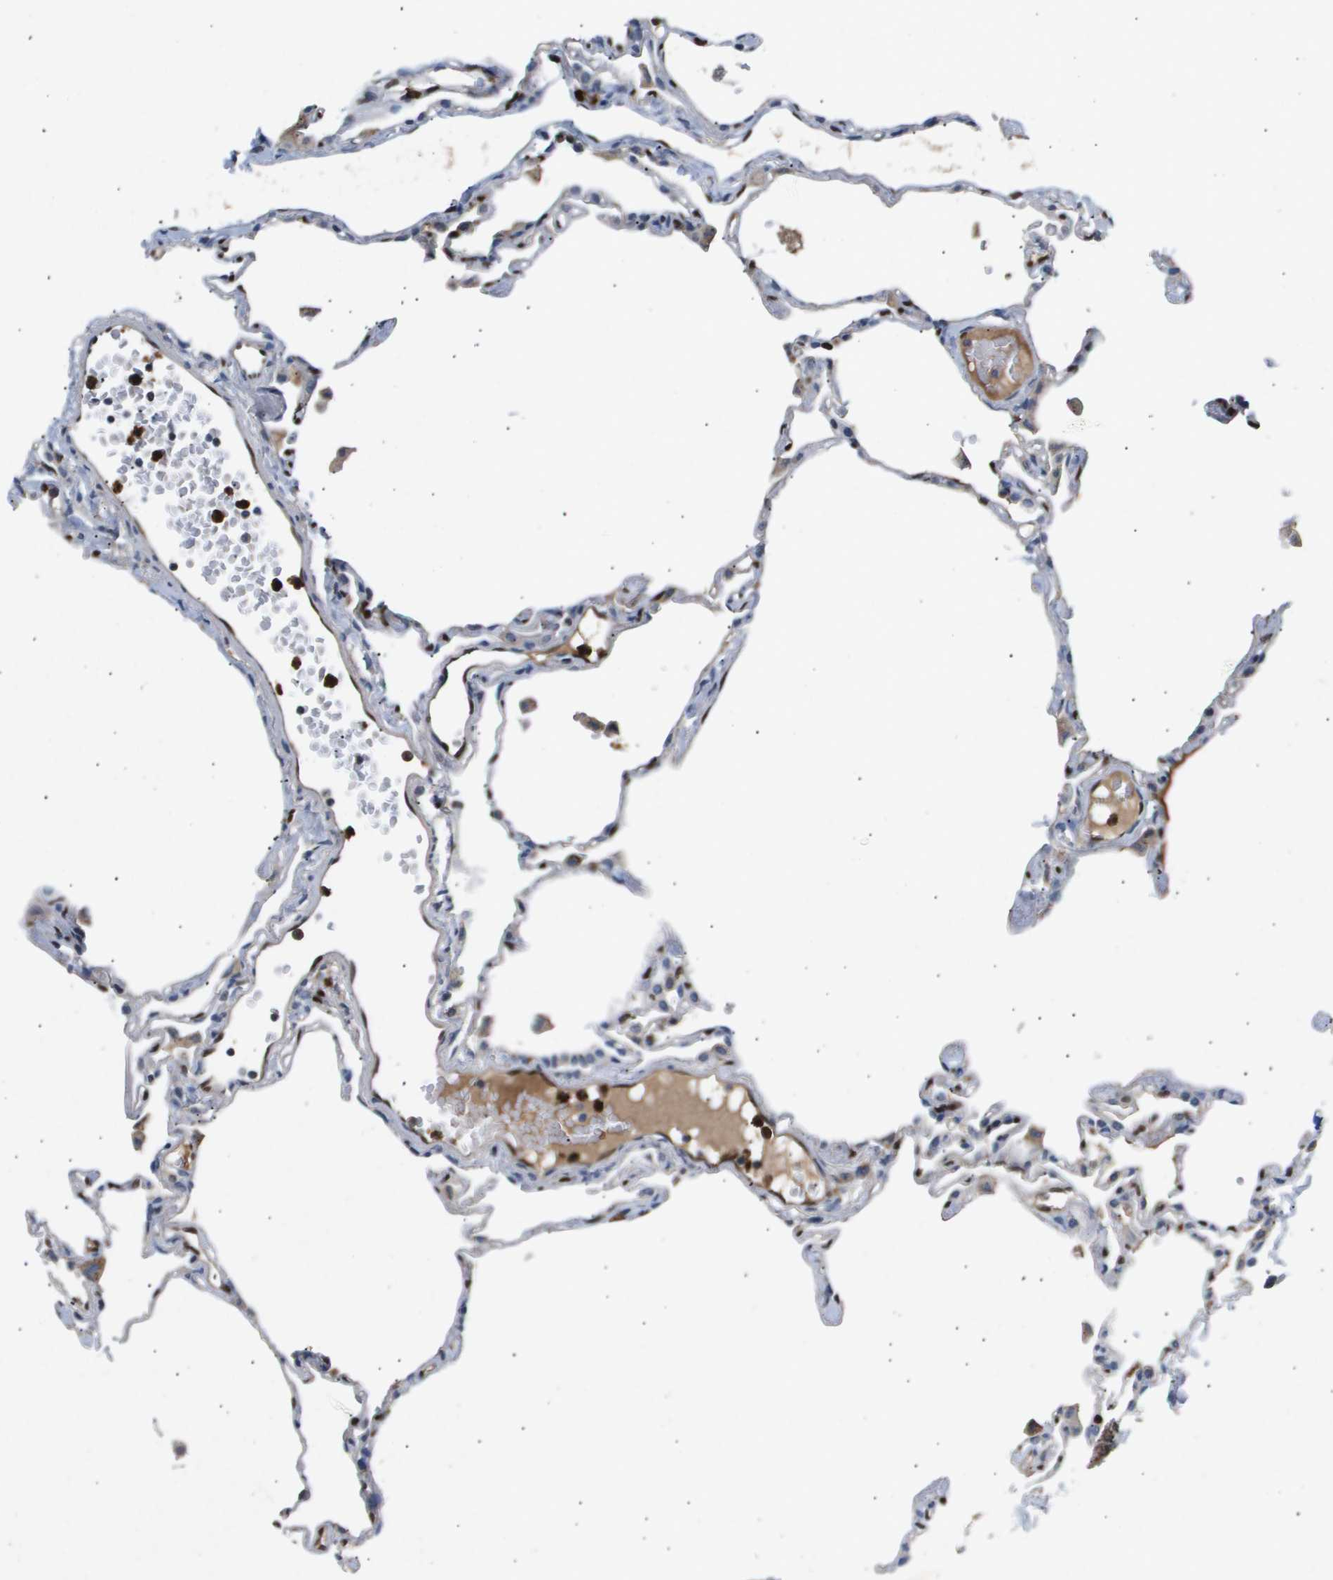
{"staining": {"intensity": "moderate", "quantity": "<25%", "location": "nuclear"}, "tissue": "lung", "cell_type": "Alveolar cells", "image_type": "normal", "snomed": [{"axis": "morphology", "description": "Normal tissue, NOS"}, {"axis": "topography", "description": "Lung"}], "caption": "Human lung stained for a protein (brown) demonstrates moderate nuclear positive staining in about <25% of alveolar cells.", "gene": "ERG", "patient": {"sex": "female", "age": 49}}